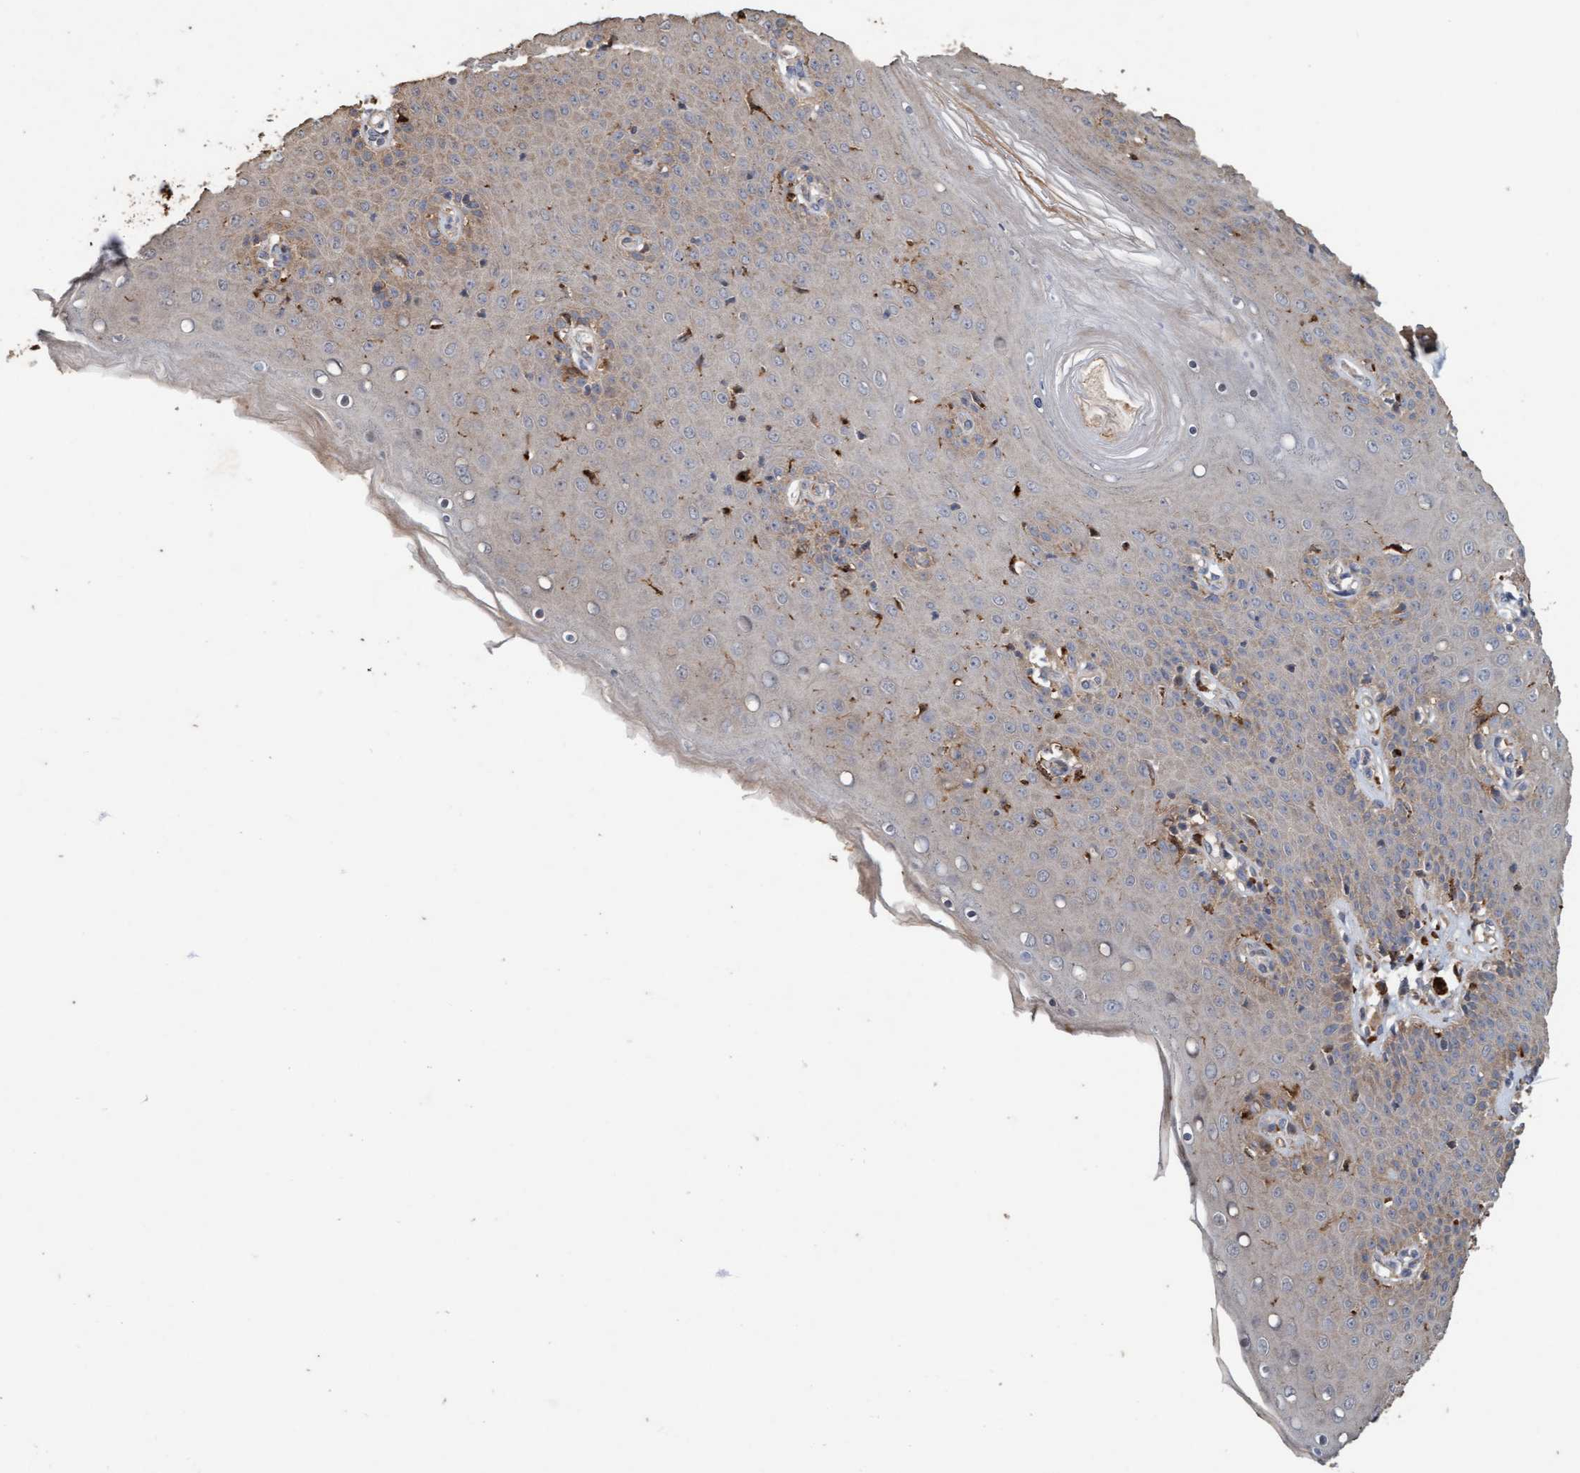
{"staining": {"intensity": "moderate", "quantity": "25%-75%", "location": "cytoplasmic/membranous"}, "tissue": "skin", "cell_type": "Epidermal cells", "image_type": "normal", "snomed": [{"axis": "morphology", "description": "Normal tissue, NOS"}, {"axis": "topography", "description": "Vulva"}], "caption": "The histopathology image exhibits staining of normal skin, revealing moderate cytoplasmic/membranous protein staining (brown color) within epidermal cells. The staining was performed using DAB, with brown indicating positive protein expression. Nuclei are stained blue with hematoxylin.", "gene": "LONRF1", "patient": {"sex": "female", "age": 66}}